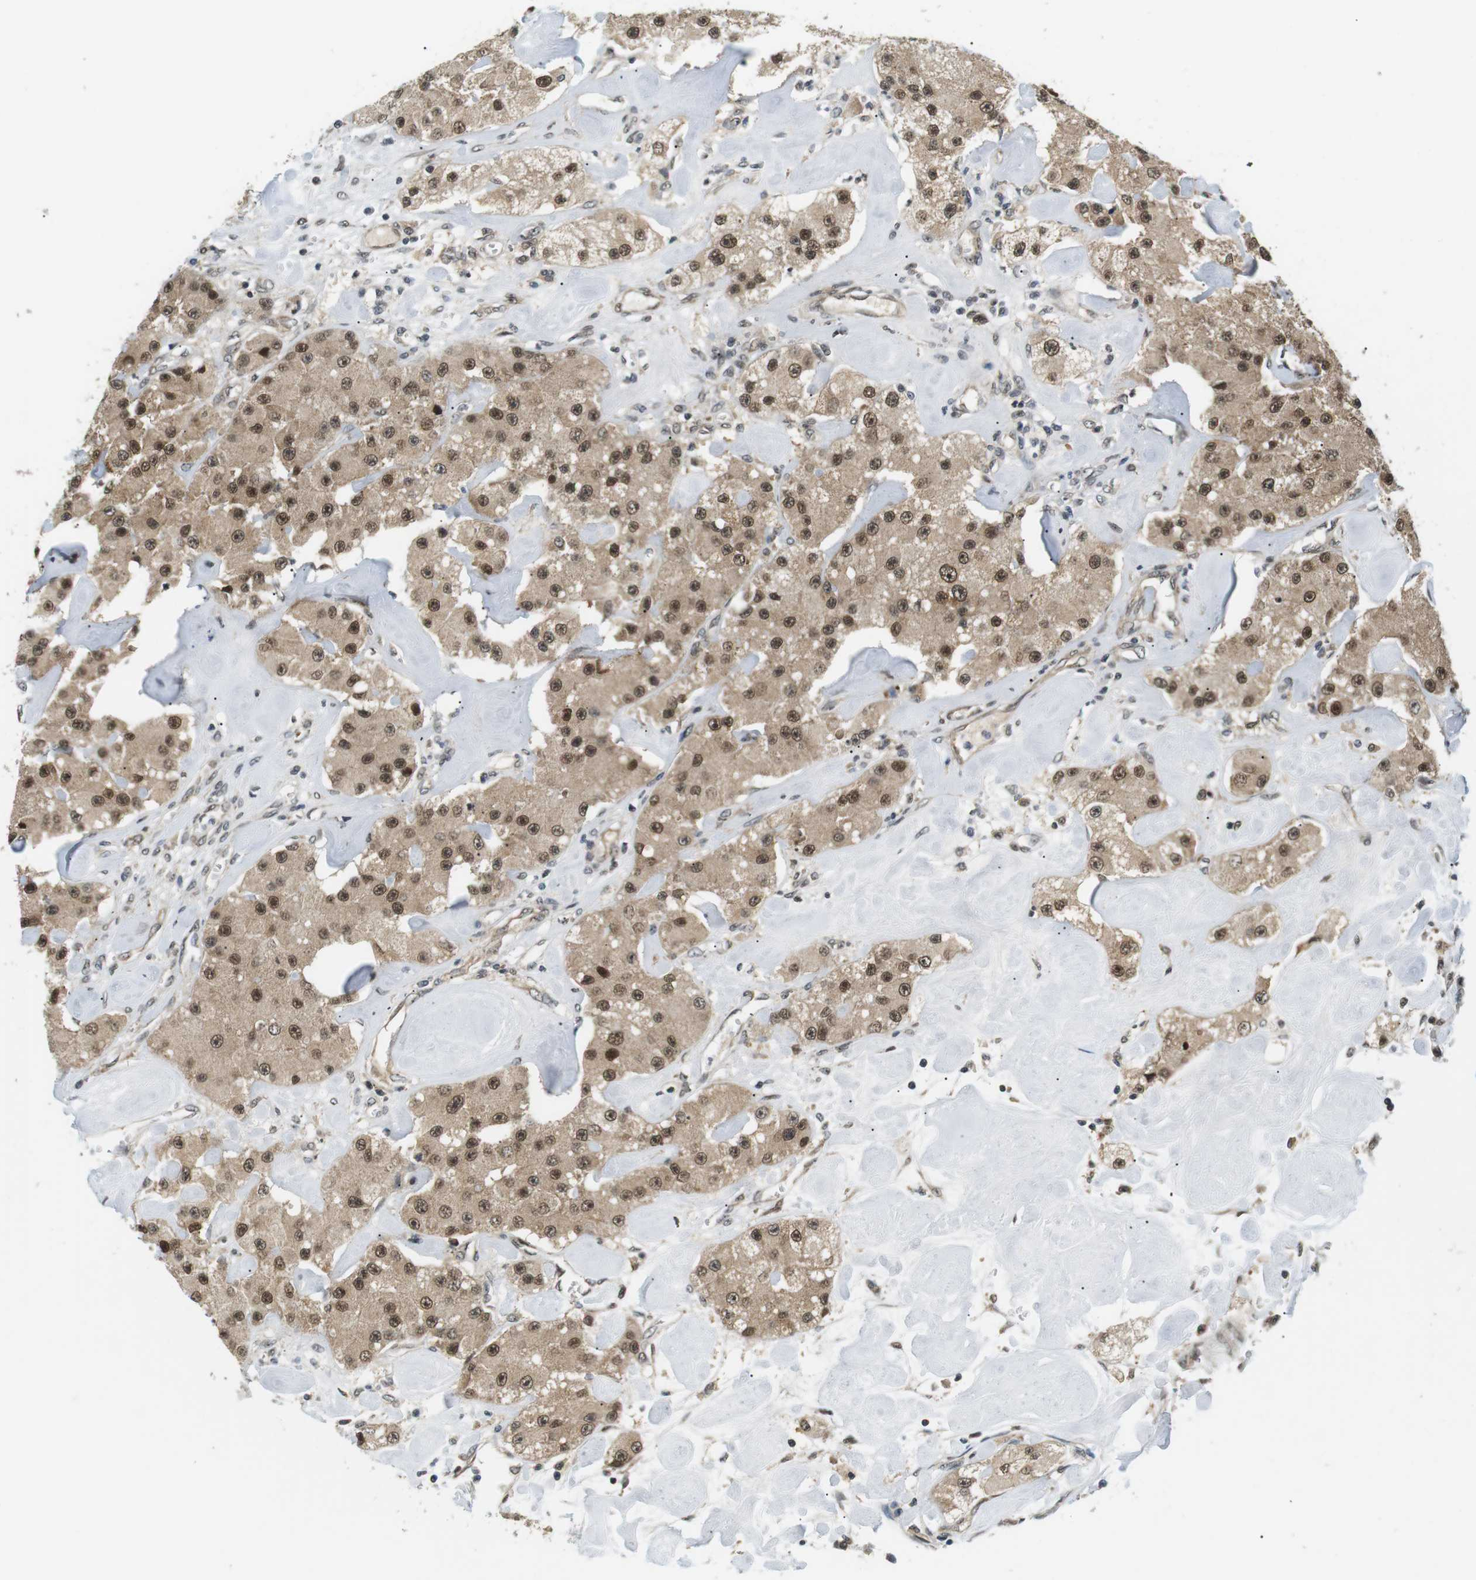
{"staining": {"intensity": "moderate", "quantity": ">75%", "location": "cytoplasmic/membranous,nuclear"}, "tissue": "carcinoid", "cell_type": "Tumor cells", "image_type": "cancer", "snomed": [{"axis": "morphology", "description": "Carcinoid, malignant, NOS"}, {"axis": "topography", "description": "Pancreas"}], "caption": "Carcinoid stained with a protein marker demonstrates moderate staining in tumor cells.", "gene": "CSNK2B", "patient": {"sex": "male", "age": 41}}